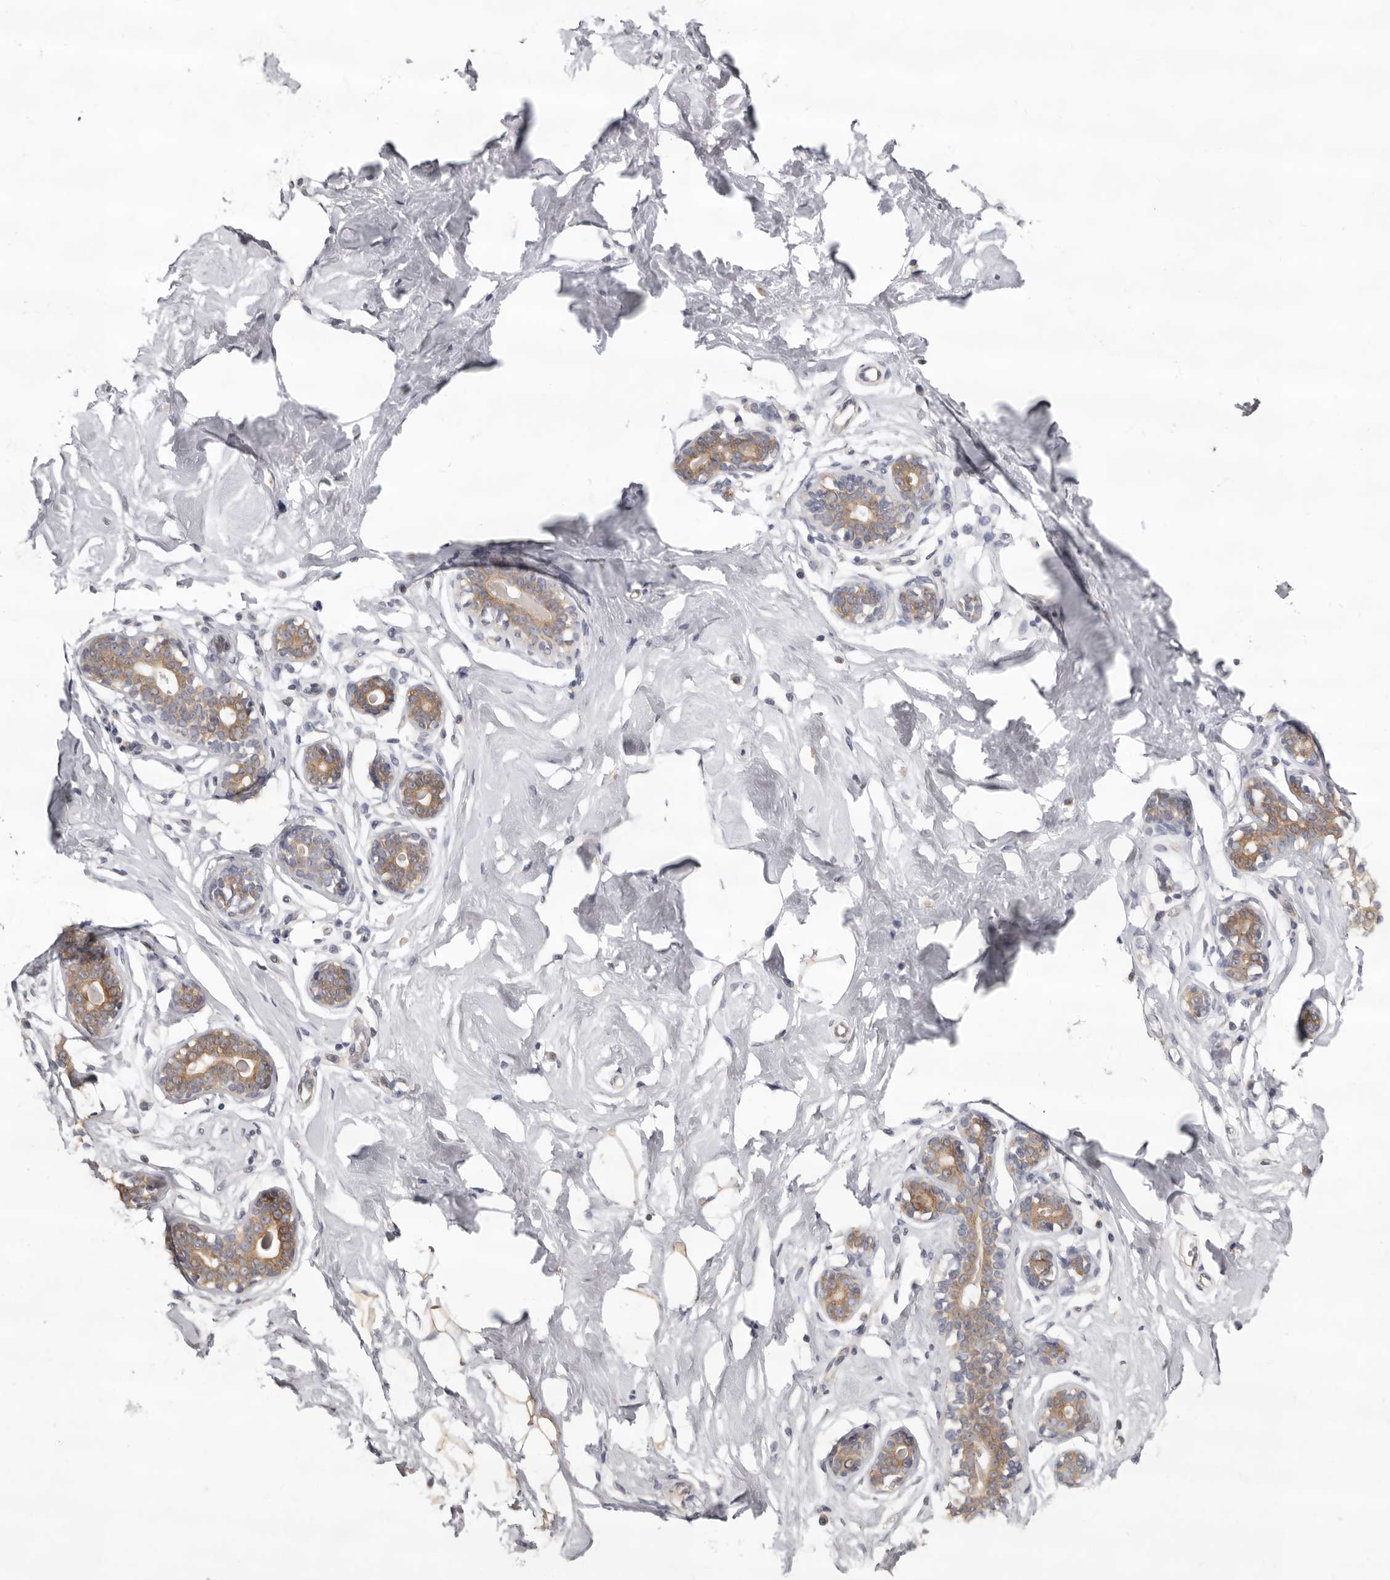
{"staining": {"intensity": "moderate", "quantity": ">75%", "location": "cytoplasmic/membranous"}, "tissue": "breast", "cell_type": "Adipocytes", "image_type": "normal", "snomed": [{"axis": "morphology", "description": "Normal tissue, NOS"}, {"axis": "morphology", "description": "Adenoma, NOS"}, {"axis": "topography", "description": "Breast"}], "caption": "IHC image of normal breast: human breast stained using immunohistochemistry reveals medium levels of moderate protein expression localized specifically in the cytoplasmic/membranous of adipocytes, appearing as a cytoplasmic/membranous brown color.", "gene": "HINT3", "patient": {"sex": "female", "age": 23}}